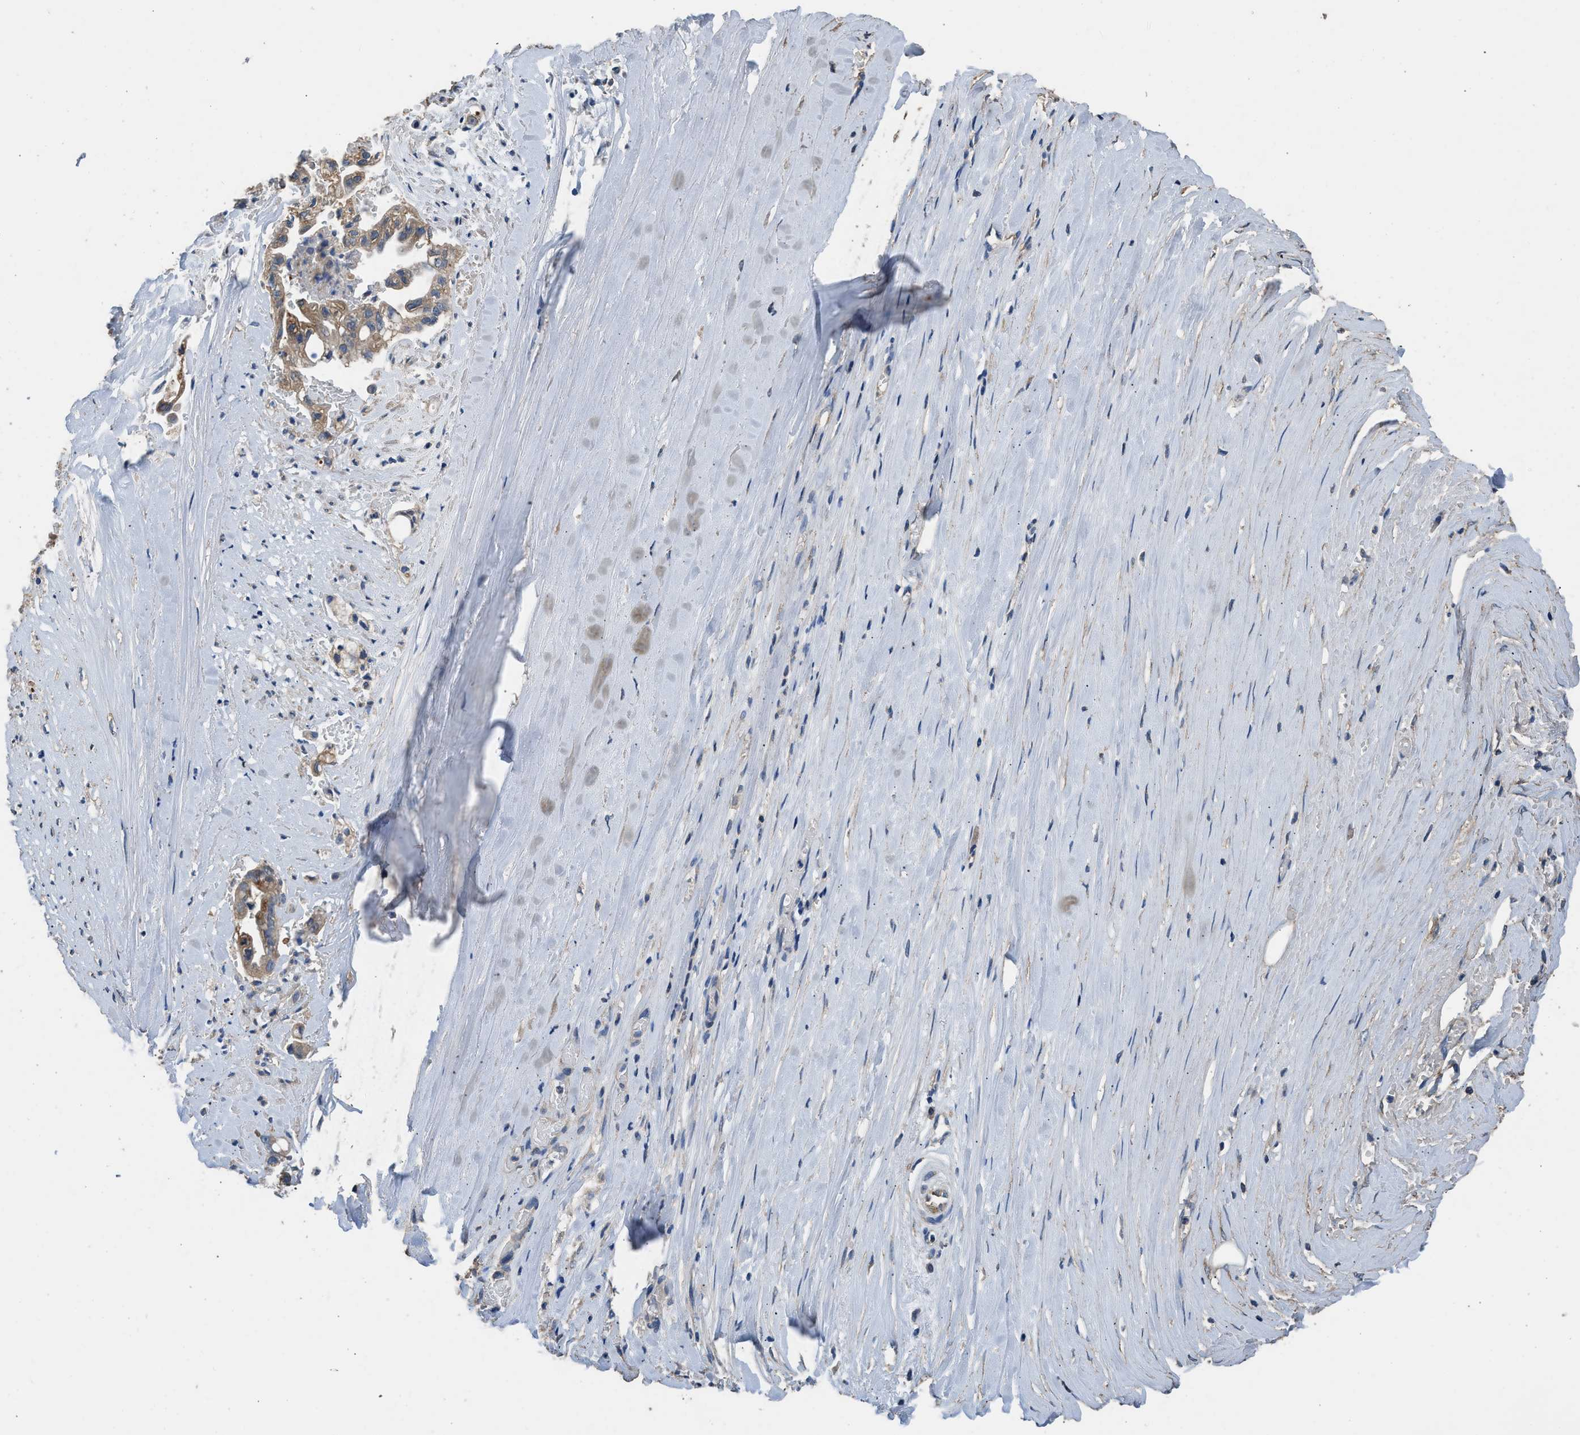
{"staining": {"intensity": "weak", "quantity": ">75%", "location": "cytoplasmic/membranous"}, "tissue": "liver cancer", "cell_type": "Tumor cells", "image_type": "cancer", "snomed": [{"axis": "morphology", "description": "Cholangiocarcinoma"}, {"axis": "topography", "description": "Liver"}], "caption": "The immunohistochemical stain labels weak cytoplasmic/membranous positivity in tumor cells of liver cancer tissue.", "gene": "ITSN1", "patient": {"sex": "female", "age": 70}}